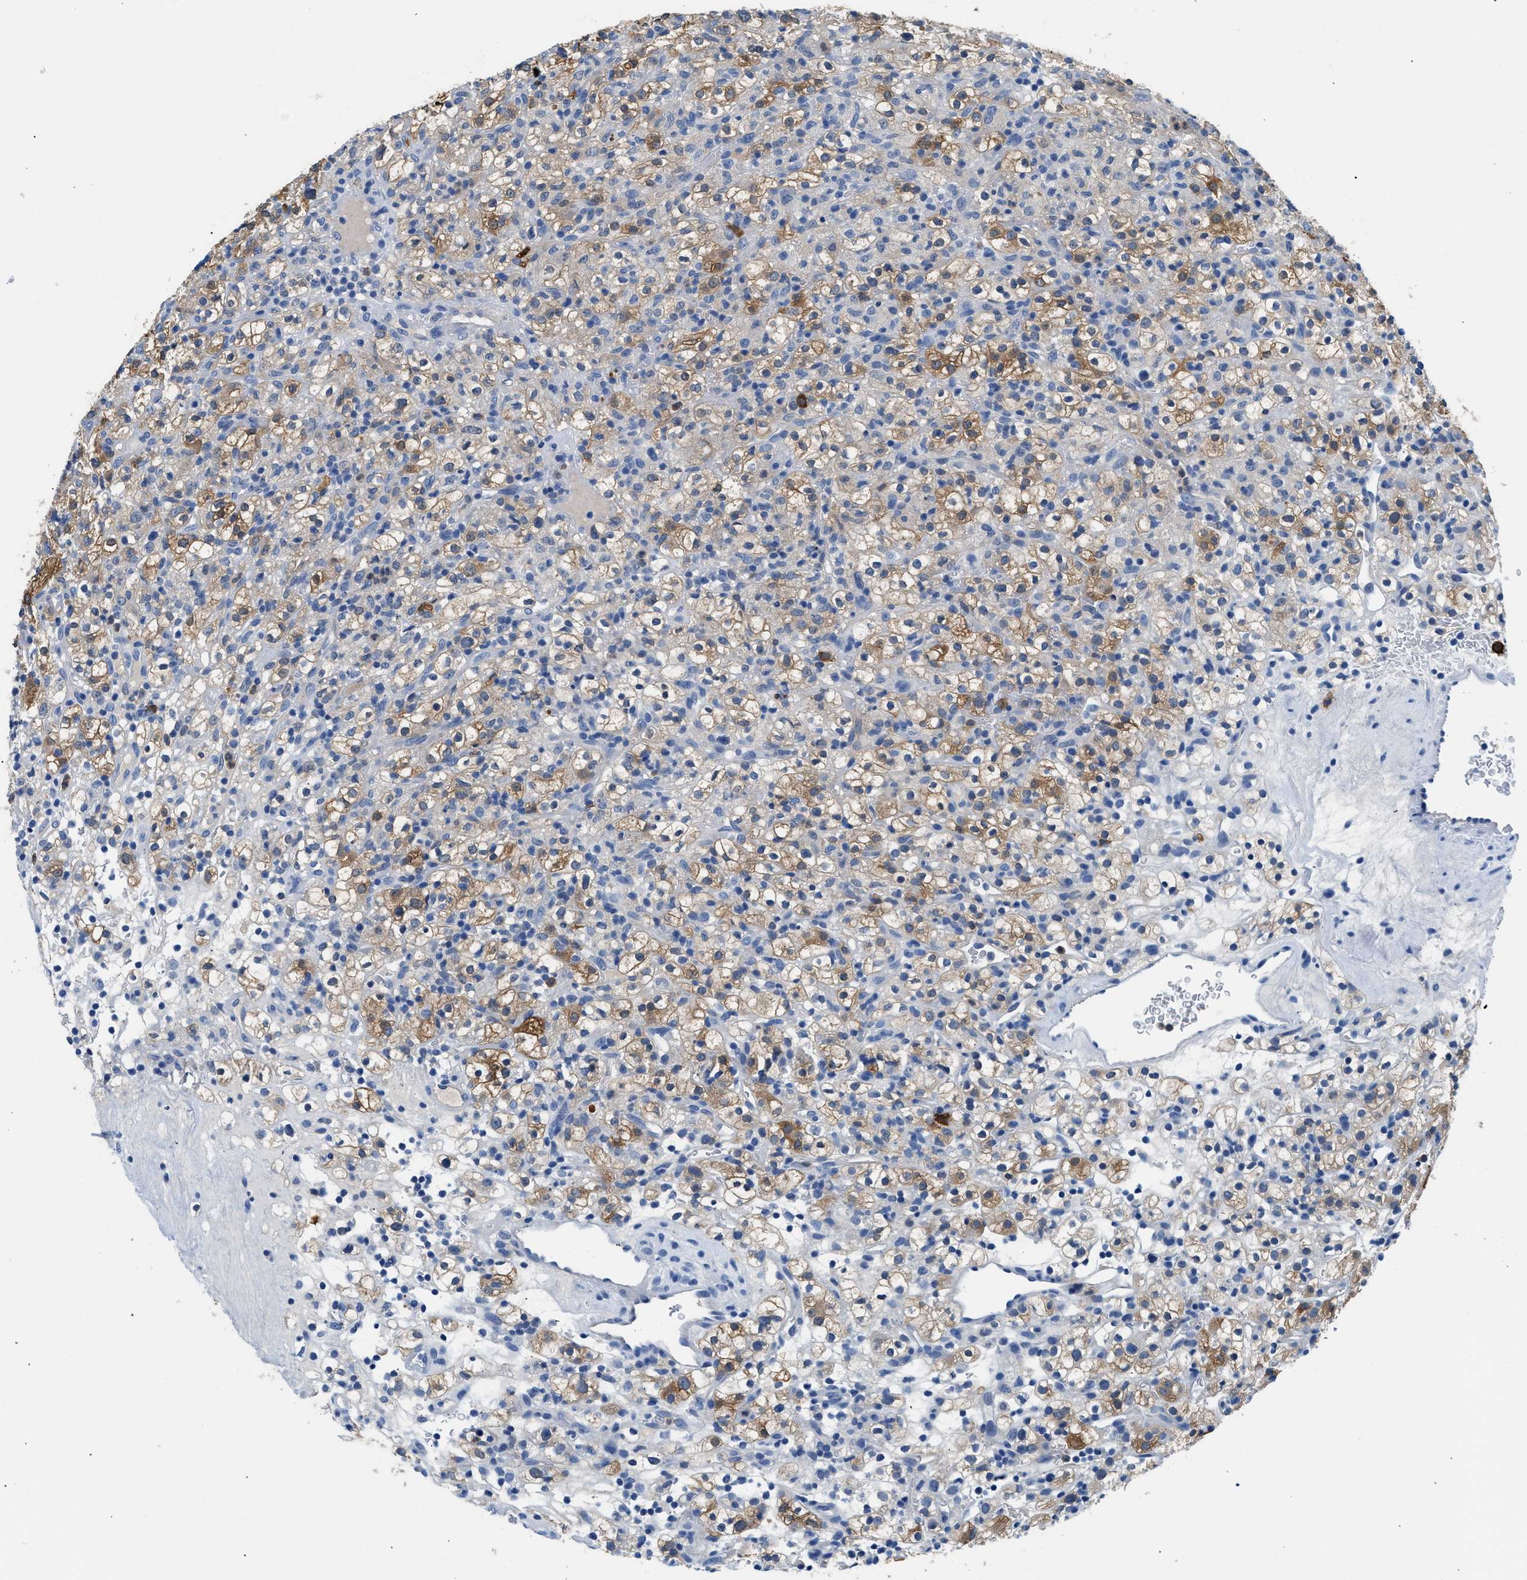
{"staining": {"intensity": "moderate", "quantity": "25%-75%", "location": "cytoplasmic/membranous"}, "tissue": "renal cancer", "cell_type": "Tumor cells", "image_type": "cancer", "snomed": [{"axis": "morphology", "description": "Normal tissue, NOS"}, {"axis": "morphology", "description": "Adenocarcinoma, NOS"}, {"axis": "topography", "description": "Kidney"}], "caption": "Approximately 25%-75% of tumor cells in renal adenocarcinoma display moderate cytoplasmic/membranous protein positivity as visualized by brown immunohistochemical staining.", "gene": "FADS6", "patient": {"sex": "female", "age": 72}}